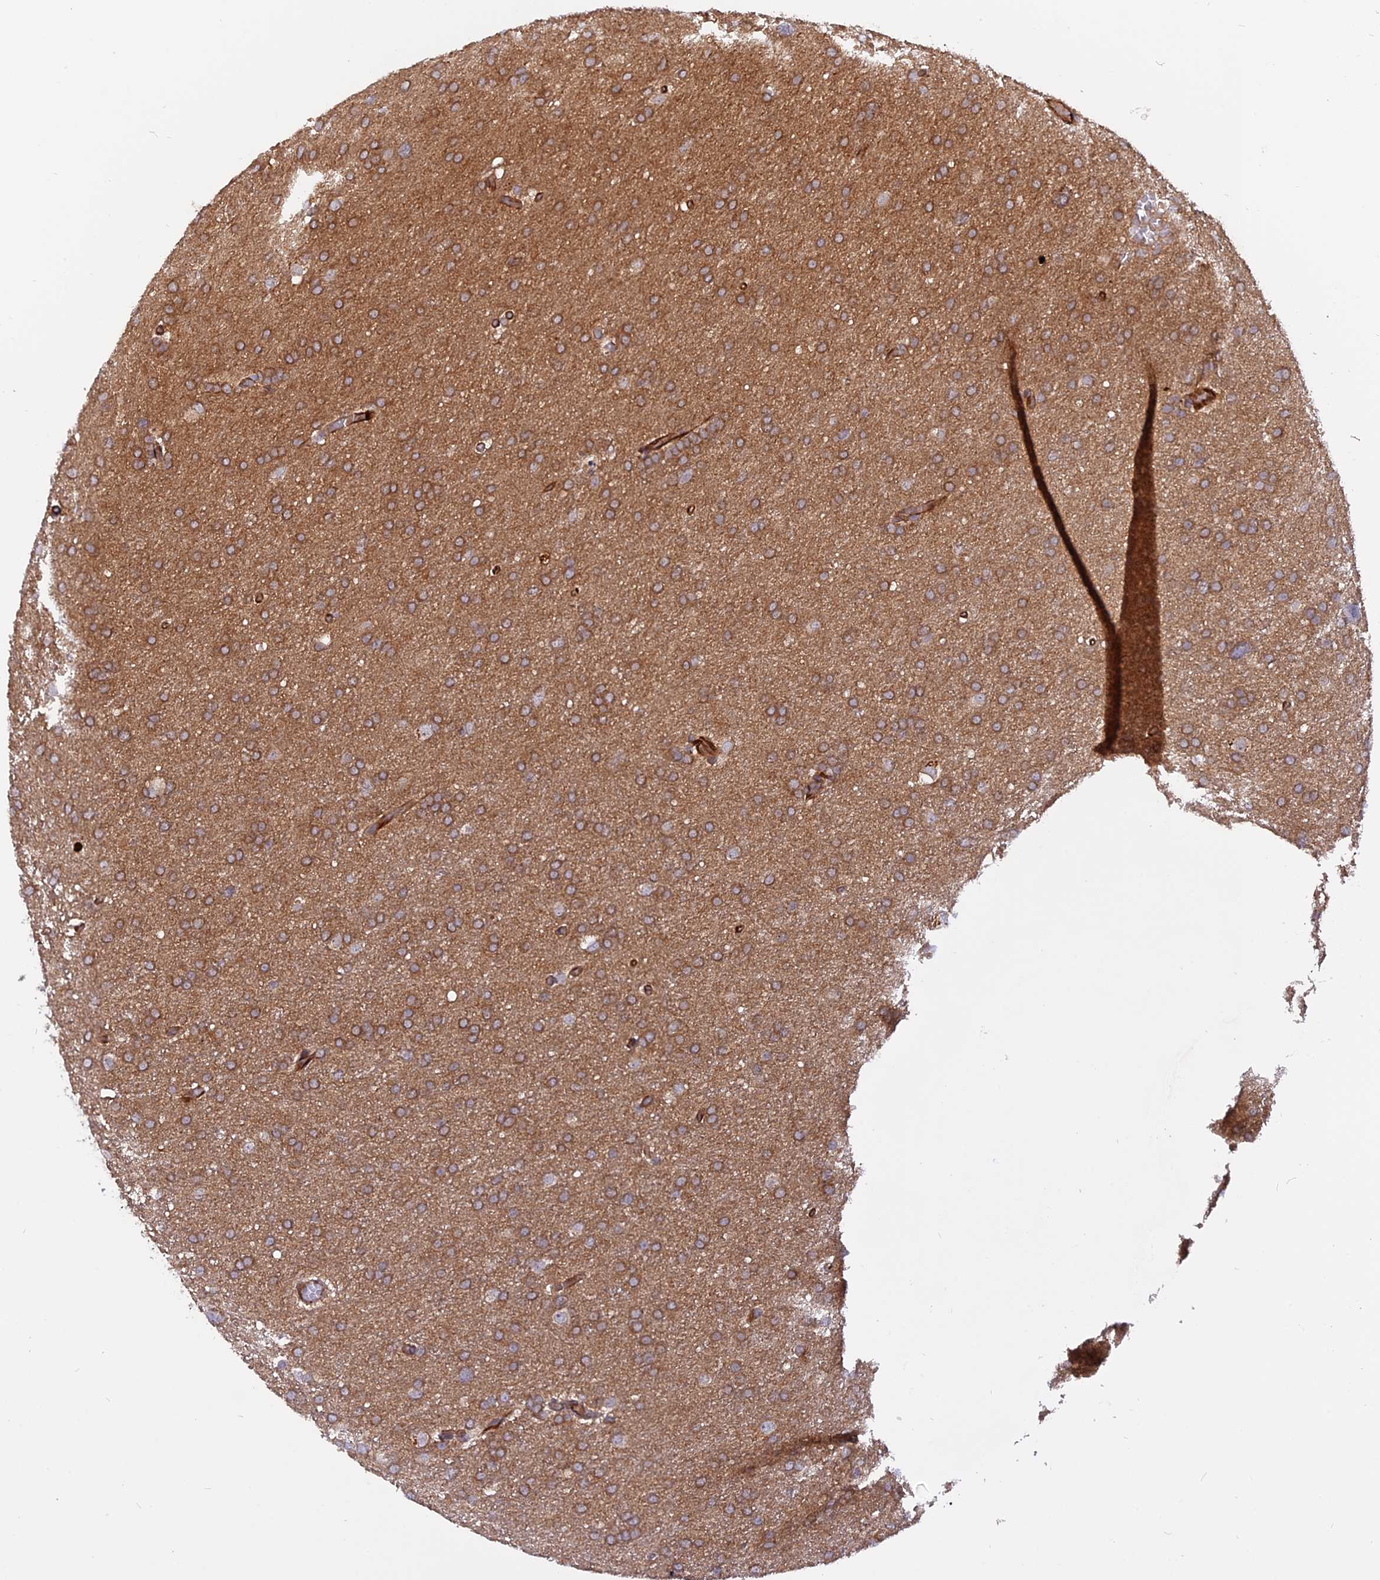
{"staining": {"intensity": "moderate", "quantity": ">75%", "location": "cytoplasmic/membranous"}, "tissue": "glioma", "cell_type": "Tumor cells", "image_type": "cancer", "snomed": [{"axis": "morphology", "description": "Glioma, malignant, High grade"}, {"axis": "topography", "description": "Cerebral cortex"}], "caption": "Immunohistochemical staining of human glioma displays medium levels of moderate cytoplasmic/membranous protein staining in about >75% of tumor cells.", "gene": "PHLDB3", "patient": {"sex": "female", "age": 36}}